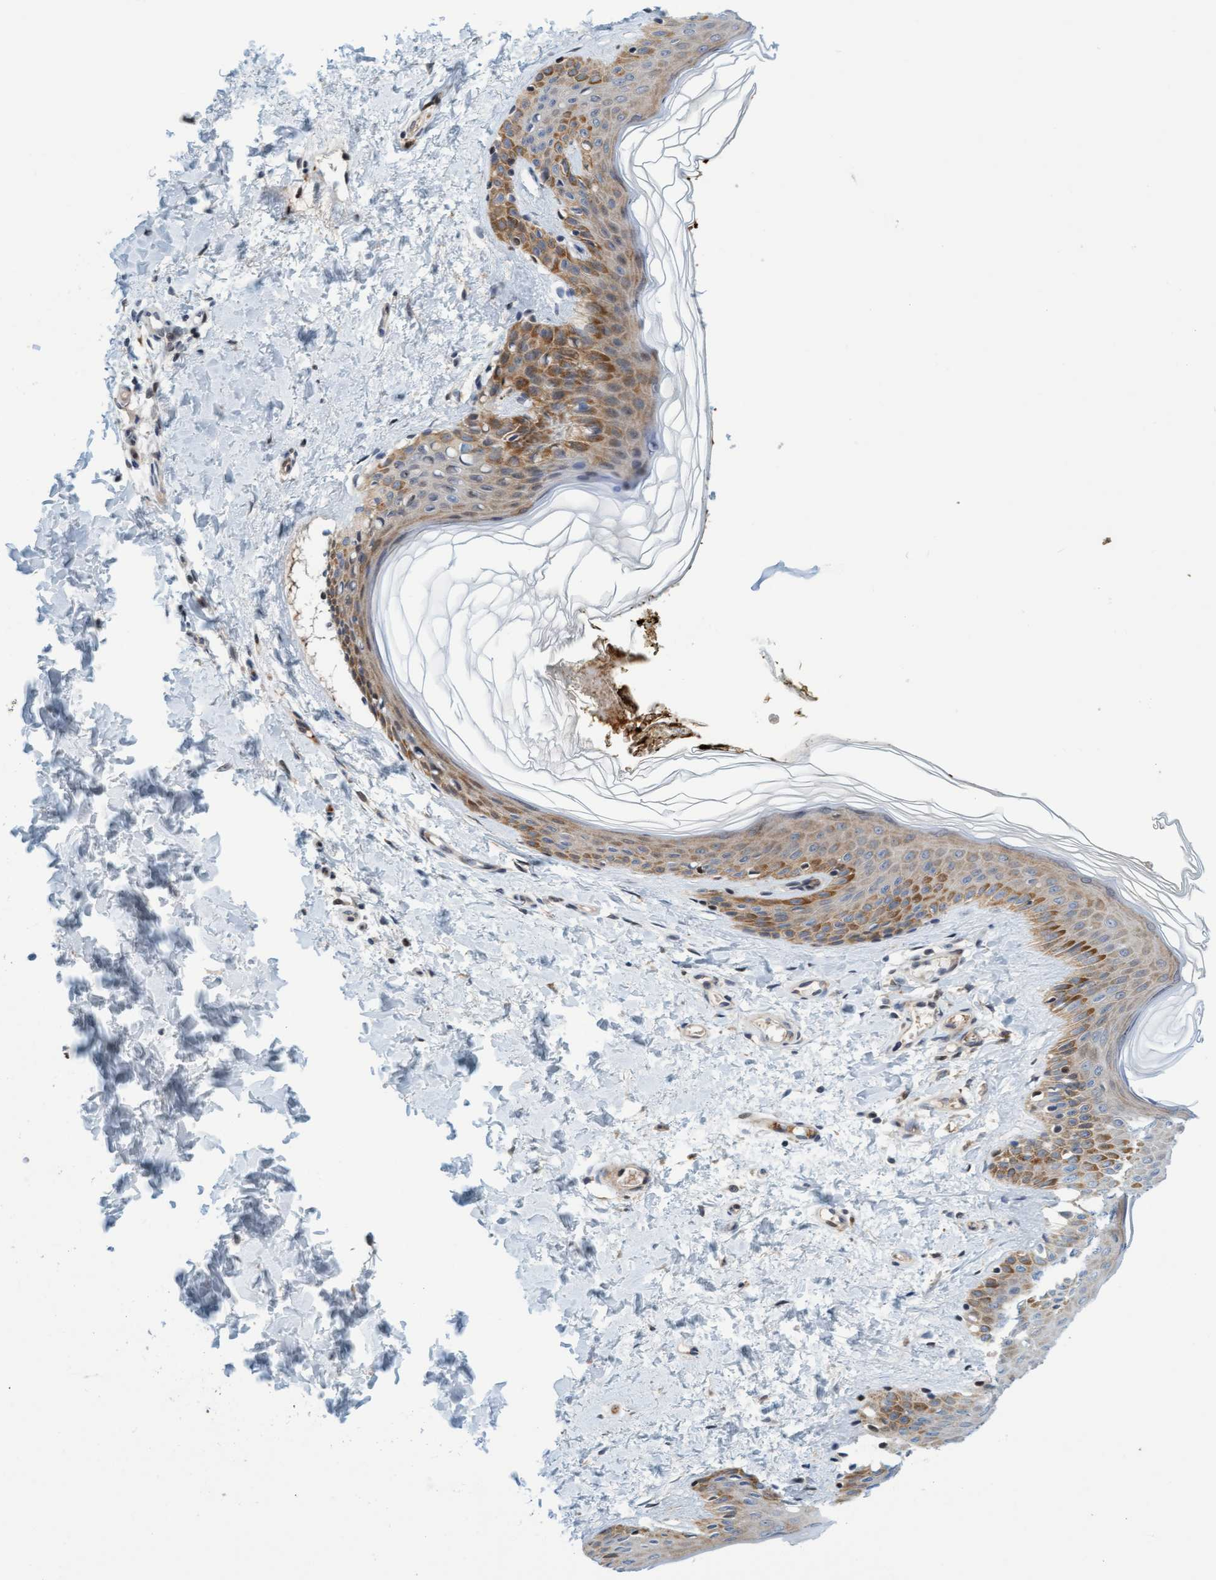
{"staining": {"intensity": "weak", "quantity": ">75%", "location": "cytoplasmic/membranous"}, "tissue": "skin", "cell_type": "Fibroblasts", "image_type": "normal", "snomed": [{"axis": "morphology", "description": "Normal tissue, NOS"}, {"axis": "morphology", "description": "Neoplasm, benign, NOS"}, {"axis": "topography", "description": "Skin"}, {"axis": "topography", "description": "Soft tissue"}], "caption": "Immunohistochemistry (IHC) image of benign skin stained for a protein (brown), which shows low levels of weak cytoplasmic/membranous staining in approximately >75% of fibroblasts.", "gene": "EIF4EBP1", "patient": {"sex": "male", "age": 26}}